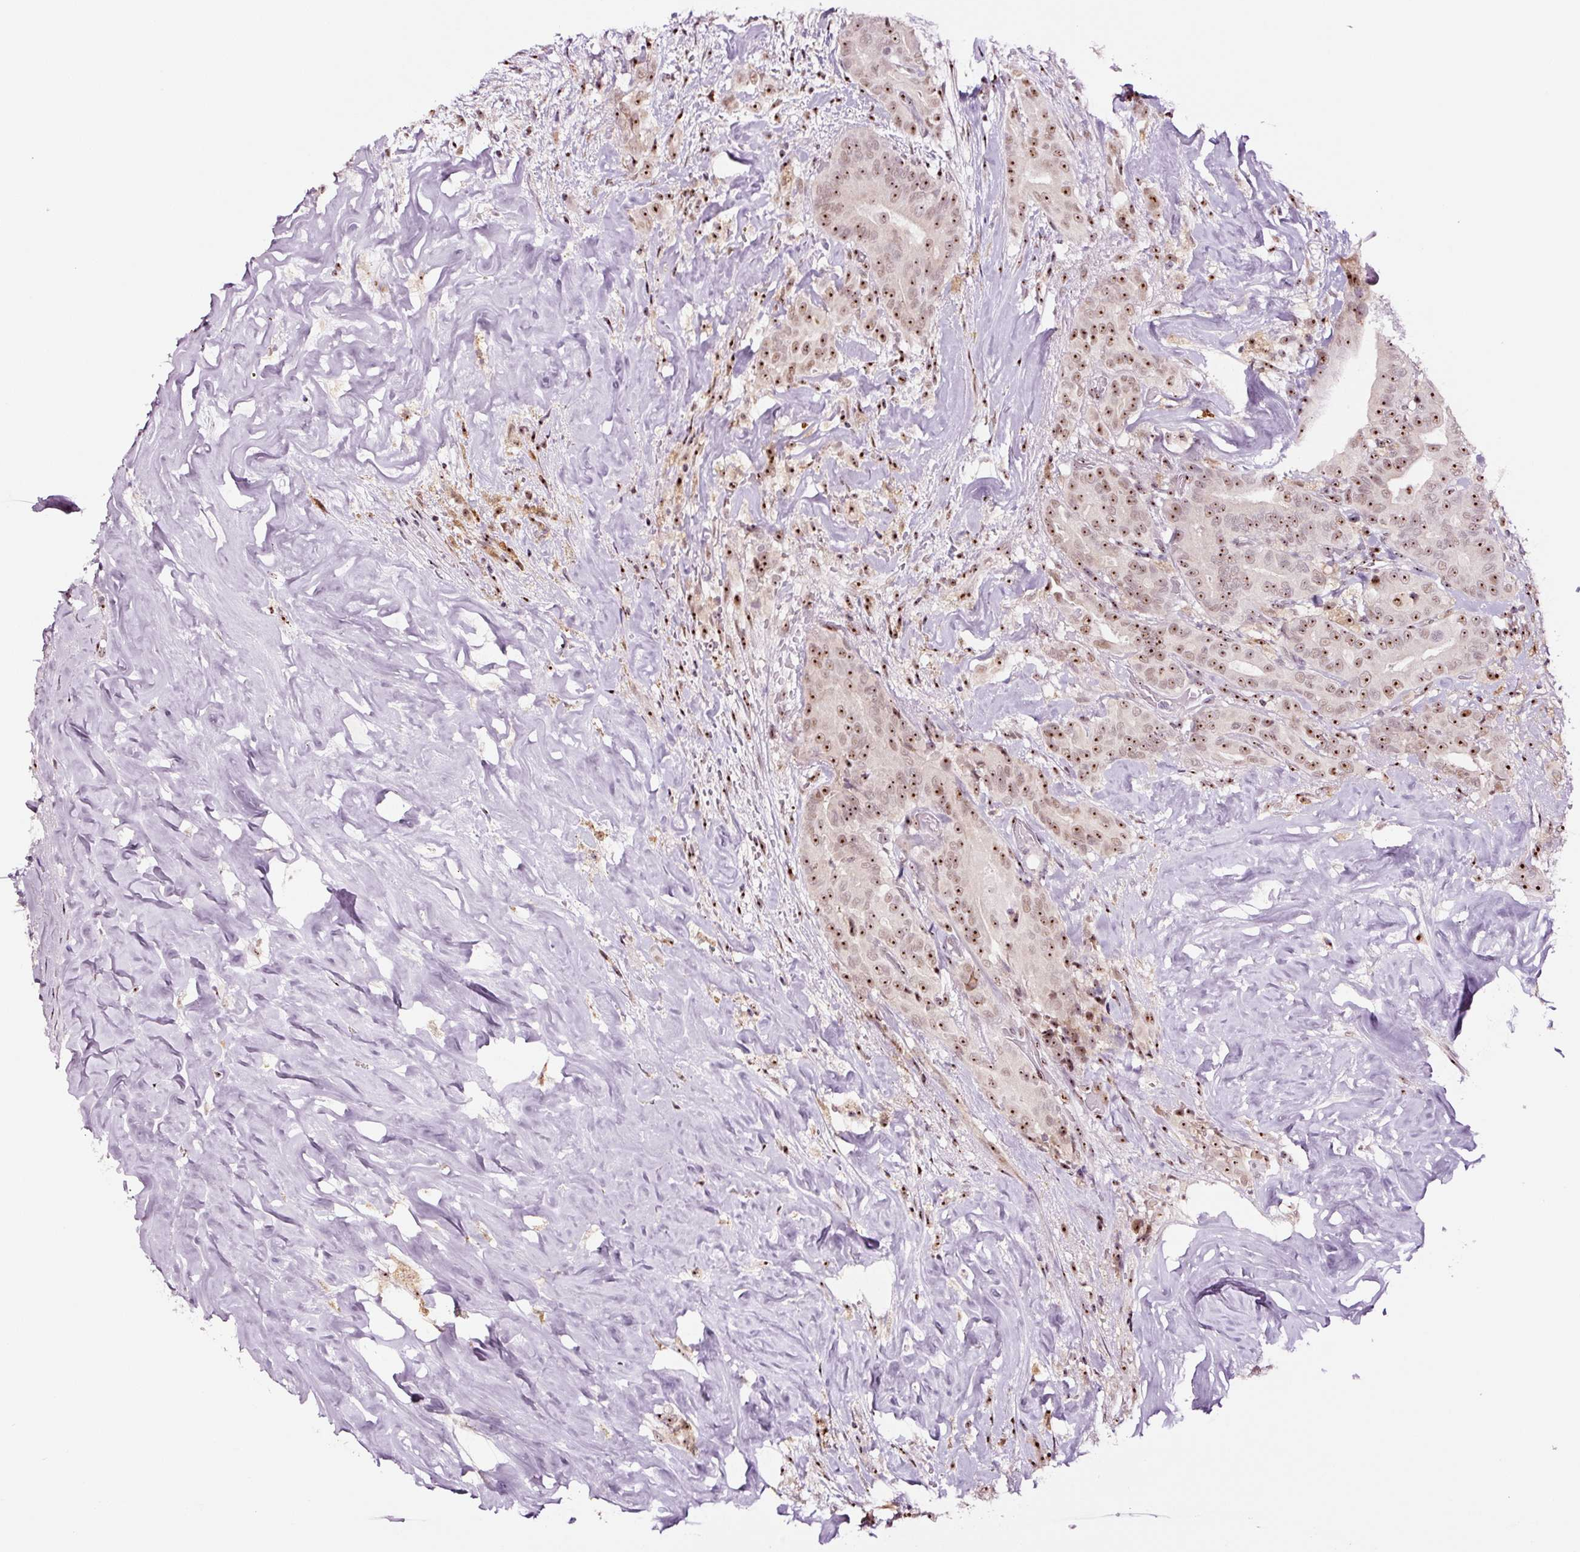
{"staining": {"intensity": "moderate", "quantity": ">75%", "location": "nuclear"}, "tissue": "thyroid cancer", "cell_type": "Tumor cells", "image_type": "cancer", "snomed": [{"axis": "morphology", "description": "Papillary adenocarcinoma, NOS"}, {"axis": "topography", "description": "Thyroid gland"}], "caption": "Immunohistochemistry staining of thyroid papillary adenocarcinoma, which exhibits medium levels of moderate nuclear staining in about >75% of tumor cells indicating moderate nuclear protein expression. The staining was performed using DAB (brown) for protein detection and nuclei were counterstained in hematoxylin (blue).", "gene": "GNL3", "patient": {"sex": "male", "age": 61}}